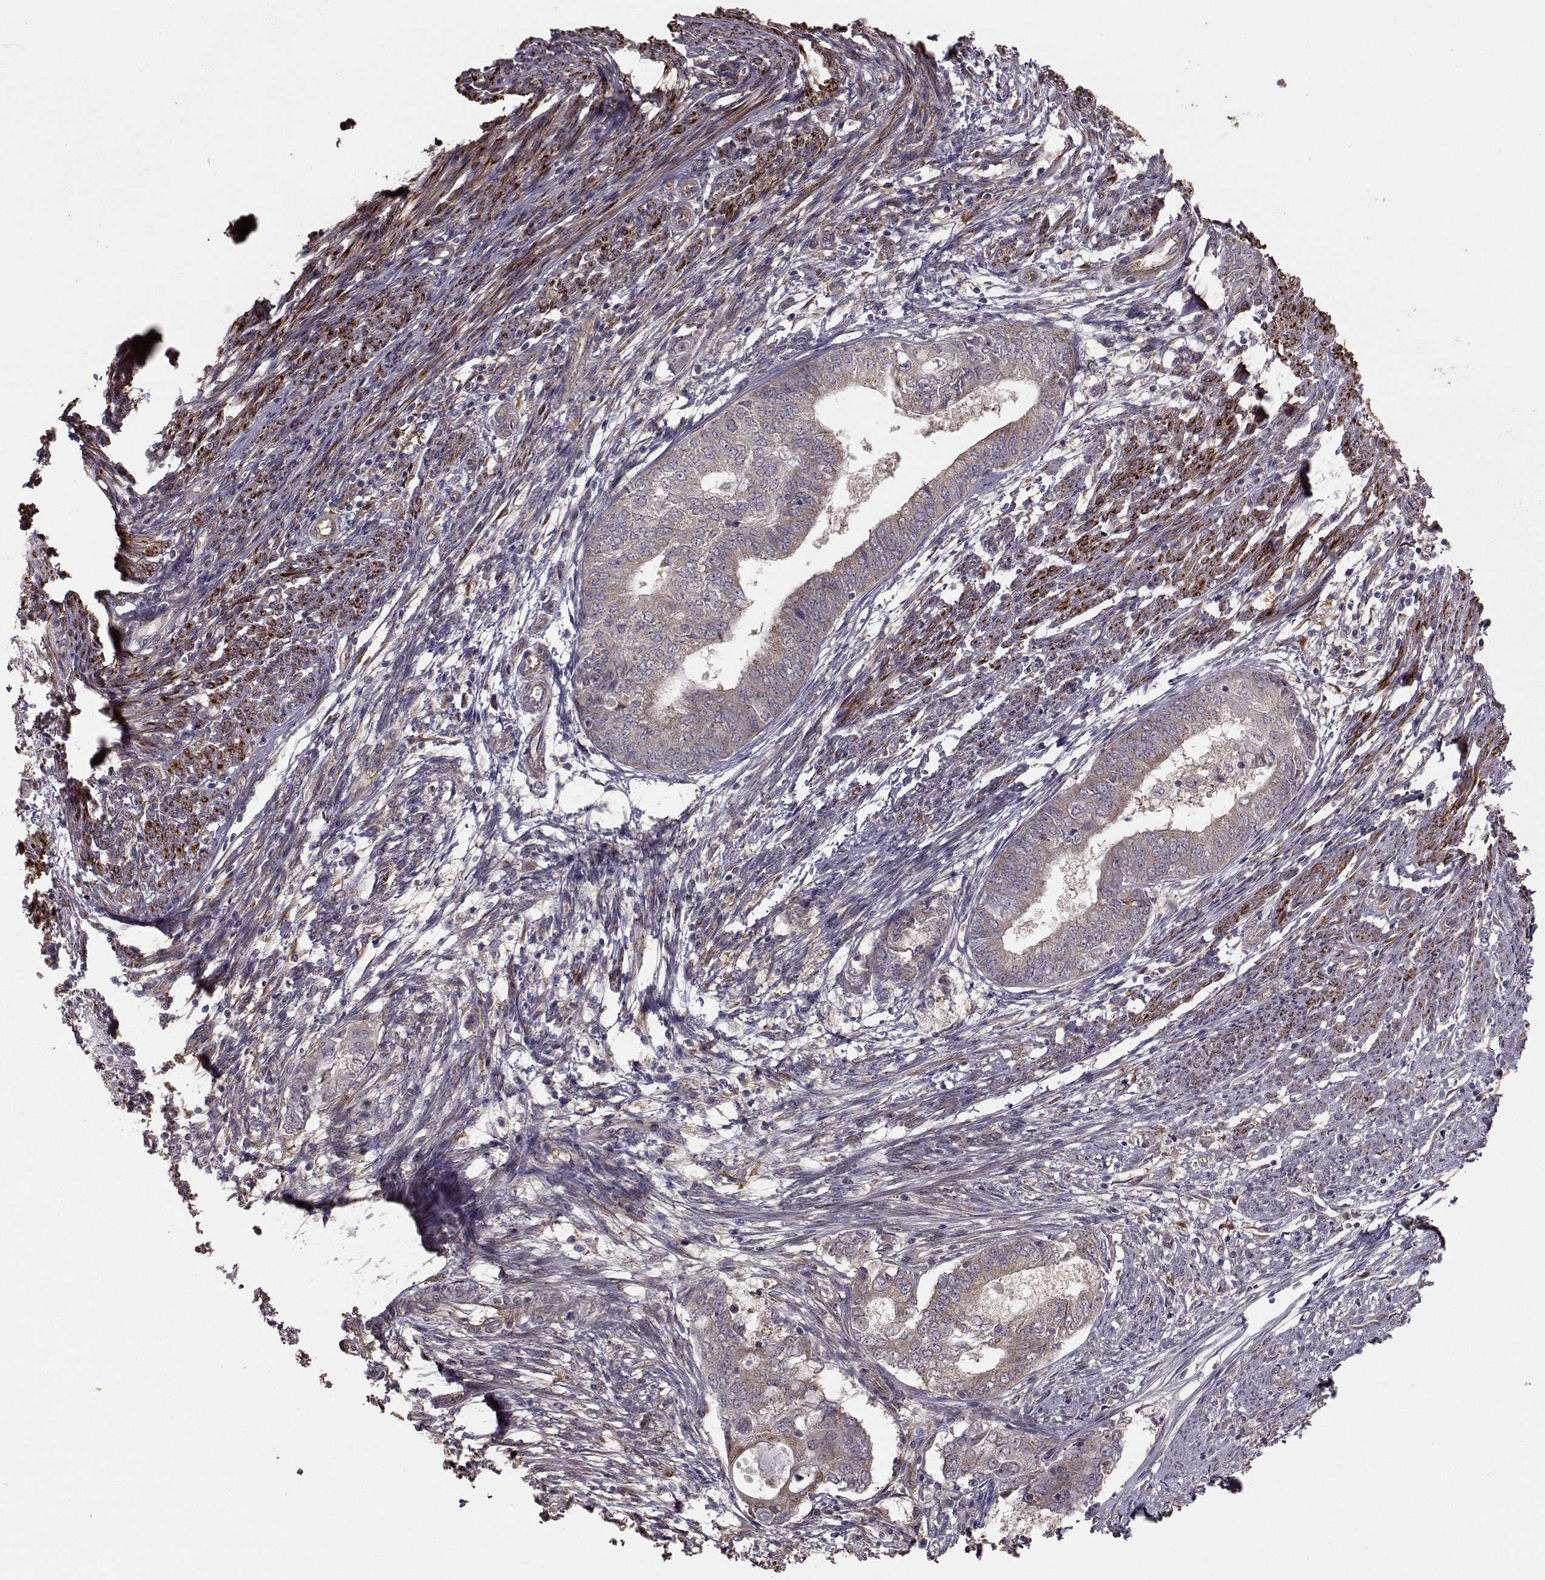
{"staining": {"intensity": "weak", "quantity": "25%-75%", "location": "cytoplasmic/membranous"}, "tissue": "endometrial cancer", "cell_type": "Tumor cells", "image_type": "cancer", "snomed": [{"axis": "morphology", "description": "Adenocarcinoma, NOS"}, {"axis": "topography", "description": "Endometrium"}], "caption": "Weak cytoplasmic/membranous protein staining is seen in about 25%-75% of tumor cells in adenocarcinoma (endometrial).", "gene": "TRIP10", "patient": {"sex": "female", "age": 62}}